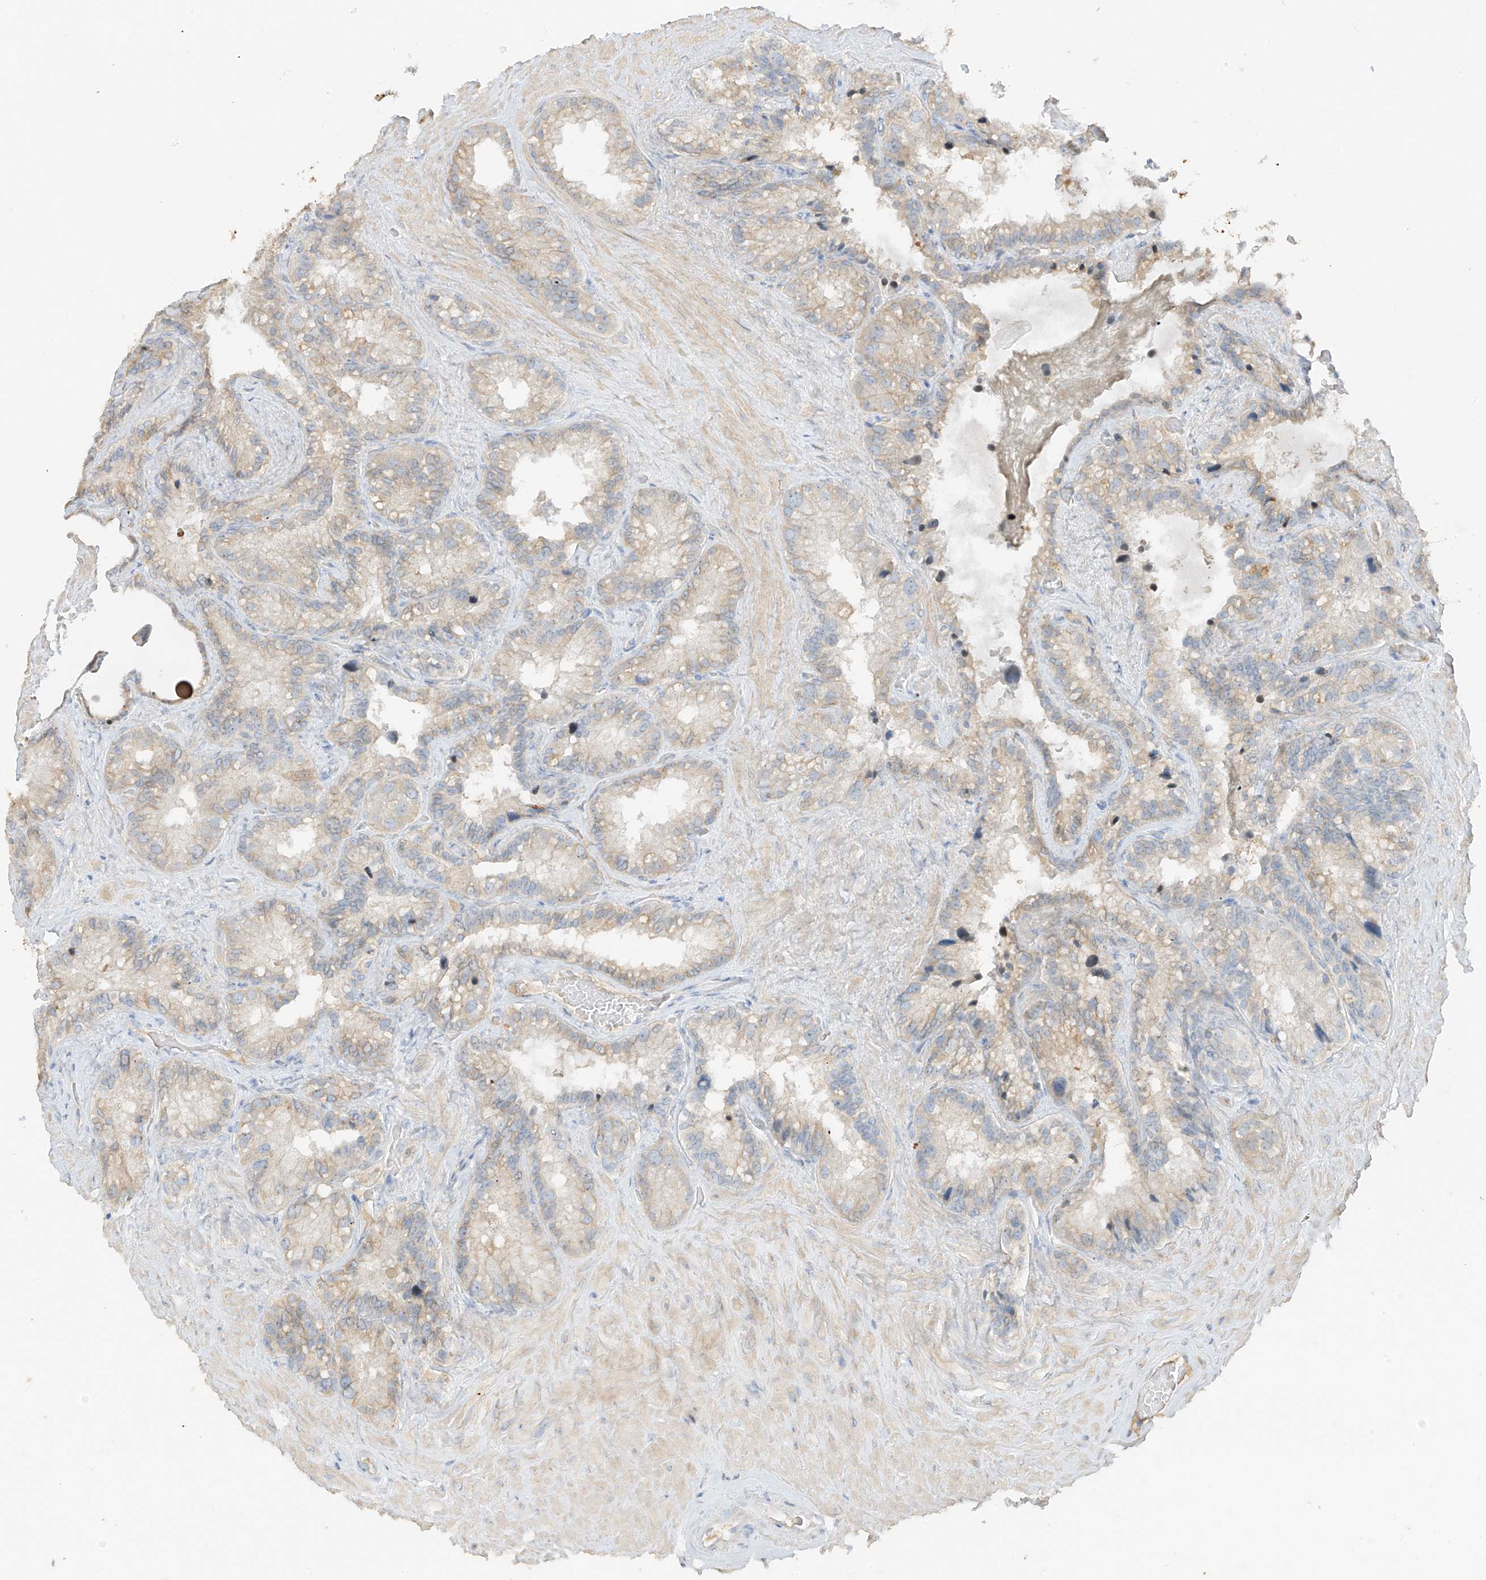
{"staining": {"intensity": "moderate", "quantity": ">75%", "location": "cytoplasmic/membranous"}, "tissue": "seminal vesicle", "cell_type": "Glandular cells", "image_type": "normal", "snomed": [{"axis": "morphology", "description": "Normal tissue, NOS"}, {"axis": "topography", "description": "Prostate"}, {"axis": "topography", "description": "Seminal veicle"}], "caption": "Seminal vesicle stained with a brown dye shows moderate cytoplasmic/membranous positive positivity in about >75% of glandular cells.", "gene": "ZBTB41", "patient": {"sex": "male", "age": 68}}